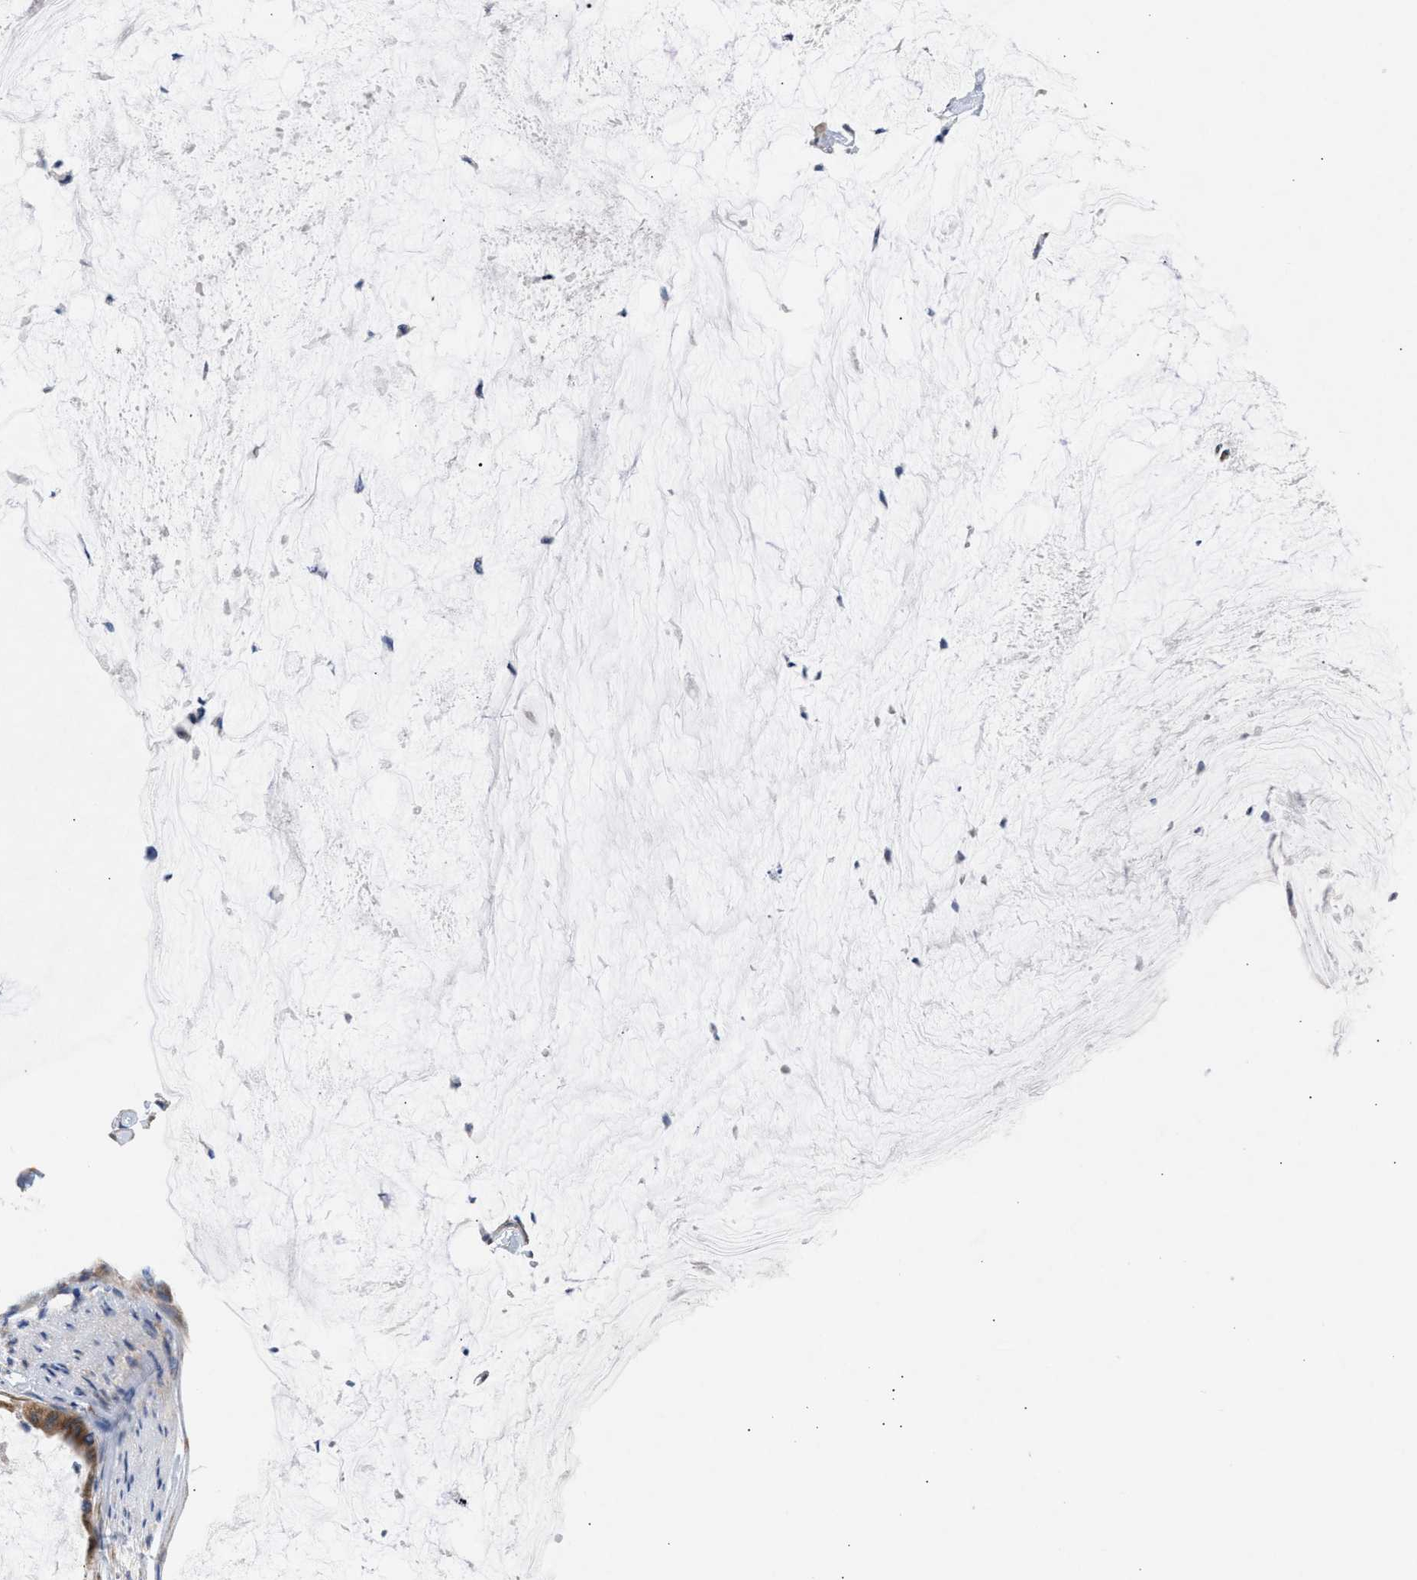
{"staining": {"intensity": "moderate", "quantity": ">75%", "location": "cytoplasmic/membranous"}, "tissue": "pancreatic cancer", "cell_type": "Tumor cells", "image_type": "cancer", "snomed": [{"axis": "morphology", "description": "Adenocarcinoma, NOS"}, {"axis": "topography", "description": "Pancreas"}], "caption": "The image demonstrates staining of pancreatic adenocarcinoma, revealing moderate cytoplasmic/membranous protein positivity (brown color) within tumor cells.", "gene": "SELENOM", "patient": {"sex": "male", "age": 41}}